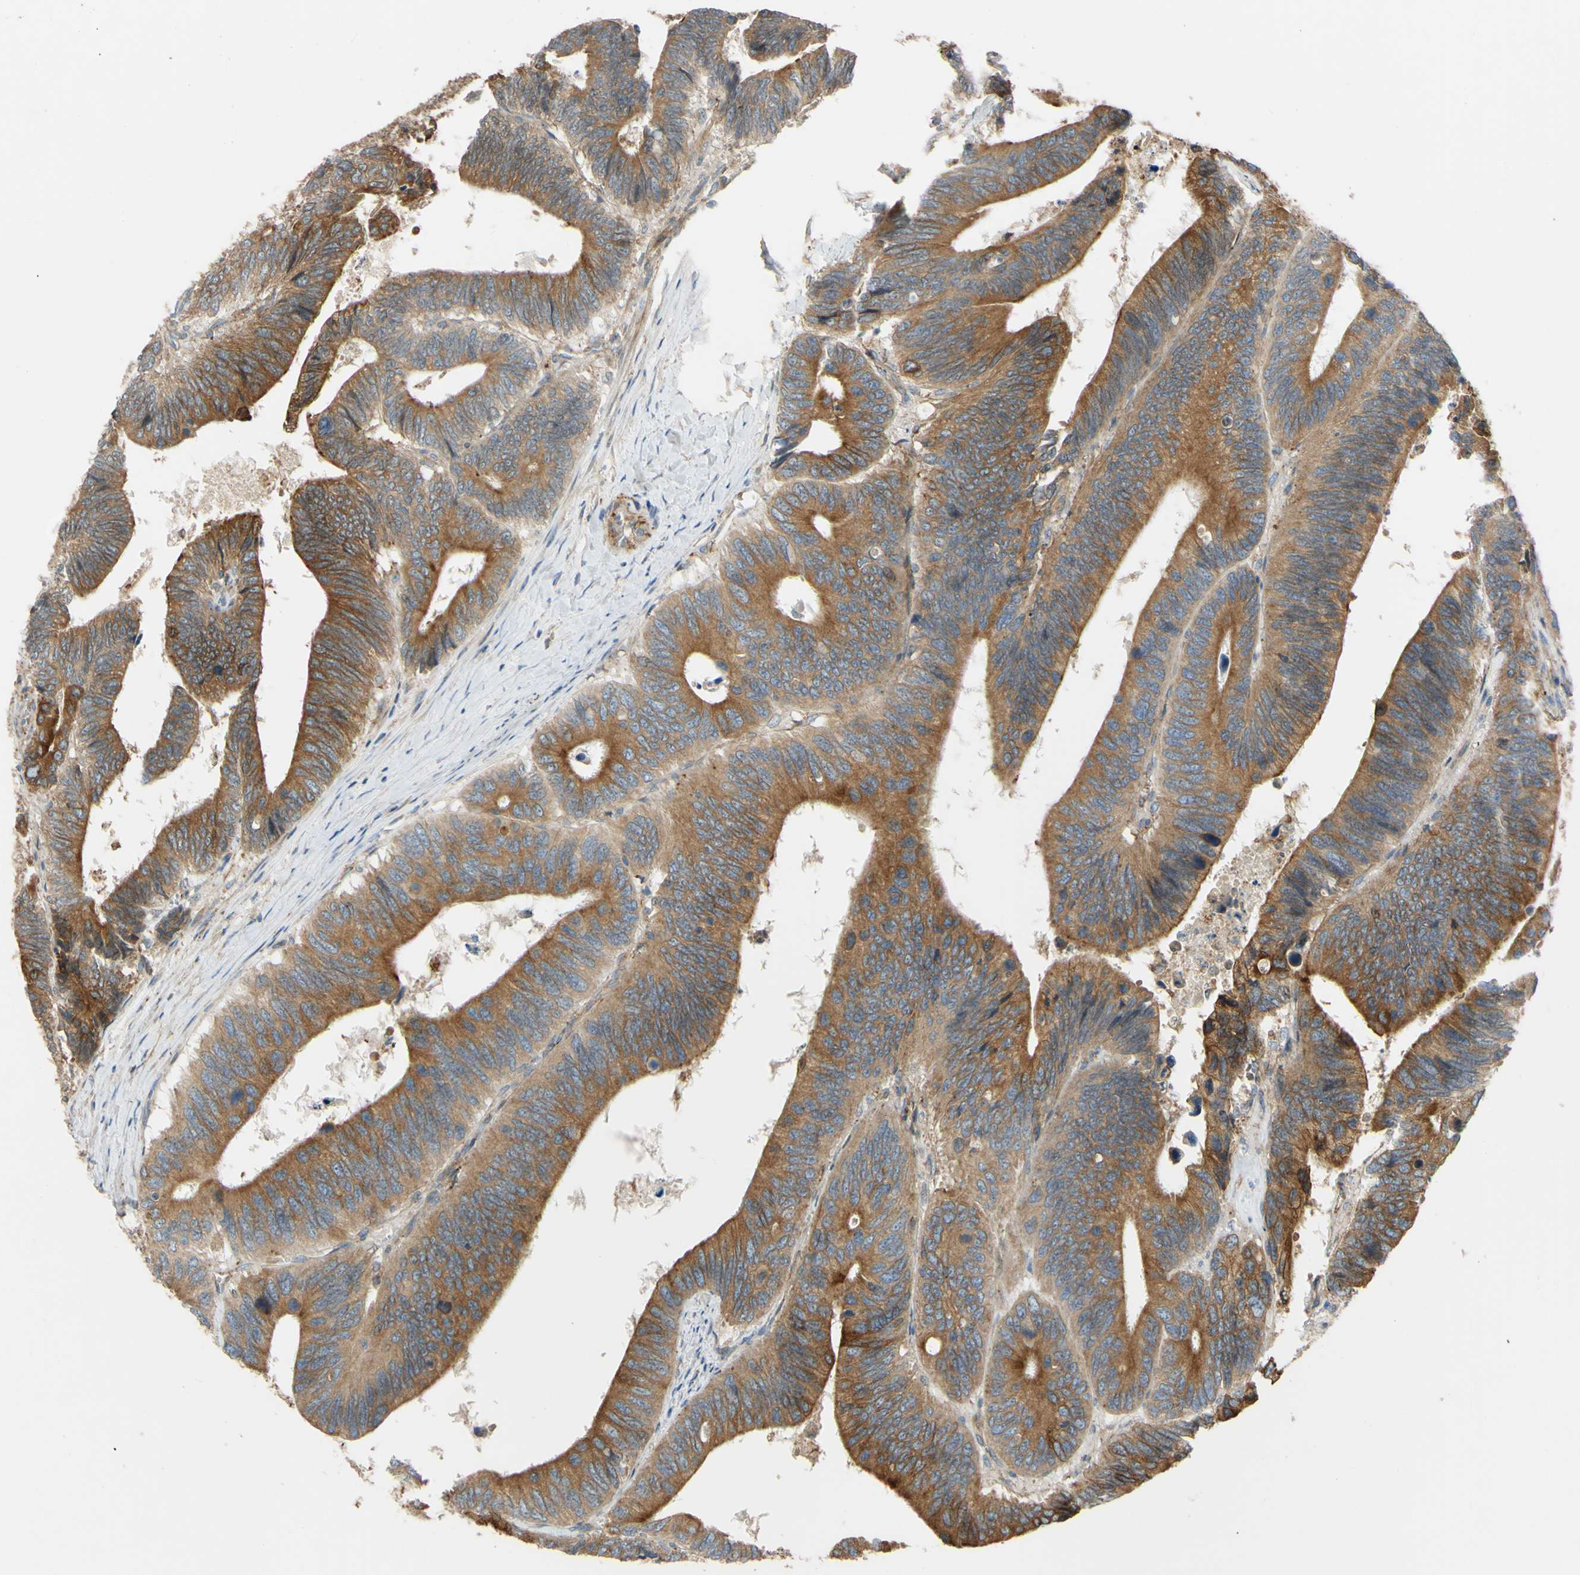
{"staining": {"intensity": "moderate", "quantity": "25%-75%", "location": "cytoplasmic/membranous"}, "tissue": "colorectal cancer", "cell_type": "Tumor cells", "image_type": "cancer", "snomed": [{"axis": "morphology", "description": "Adenocarcinoma, NOS"}, {"axis": "topography", "description": "Colon"}], "caption": "Colorectal cancer (adenocarcinoma) tissue demonstrates moderate cytoplasmic/membranous staining in approximately 25%-75% of tumor cells", "gene": "POR", "patient": {"sex": "male", "age": 72}}